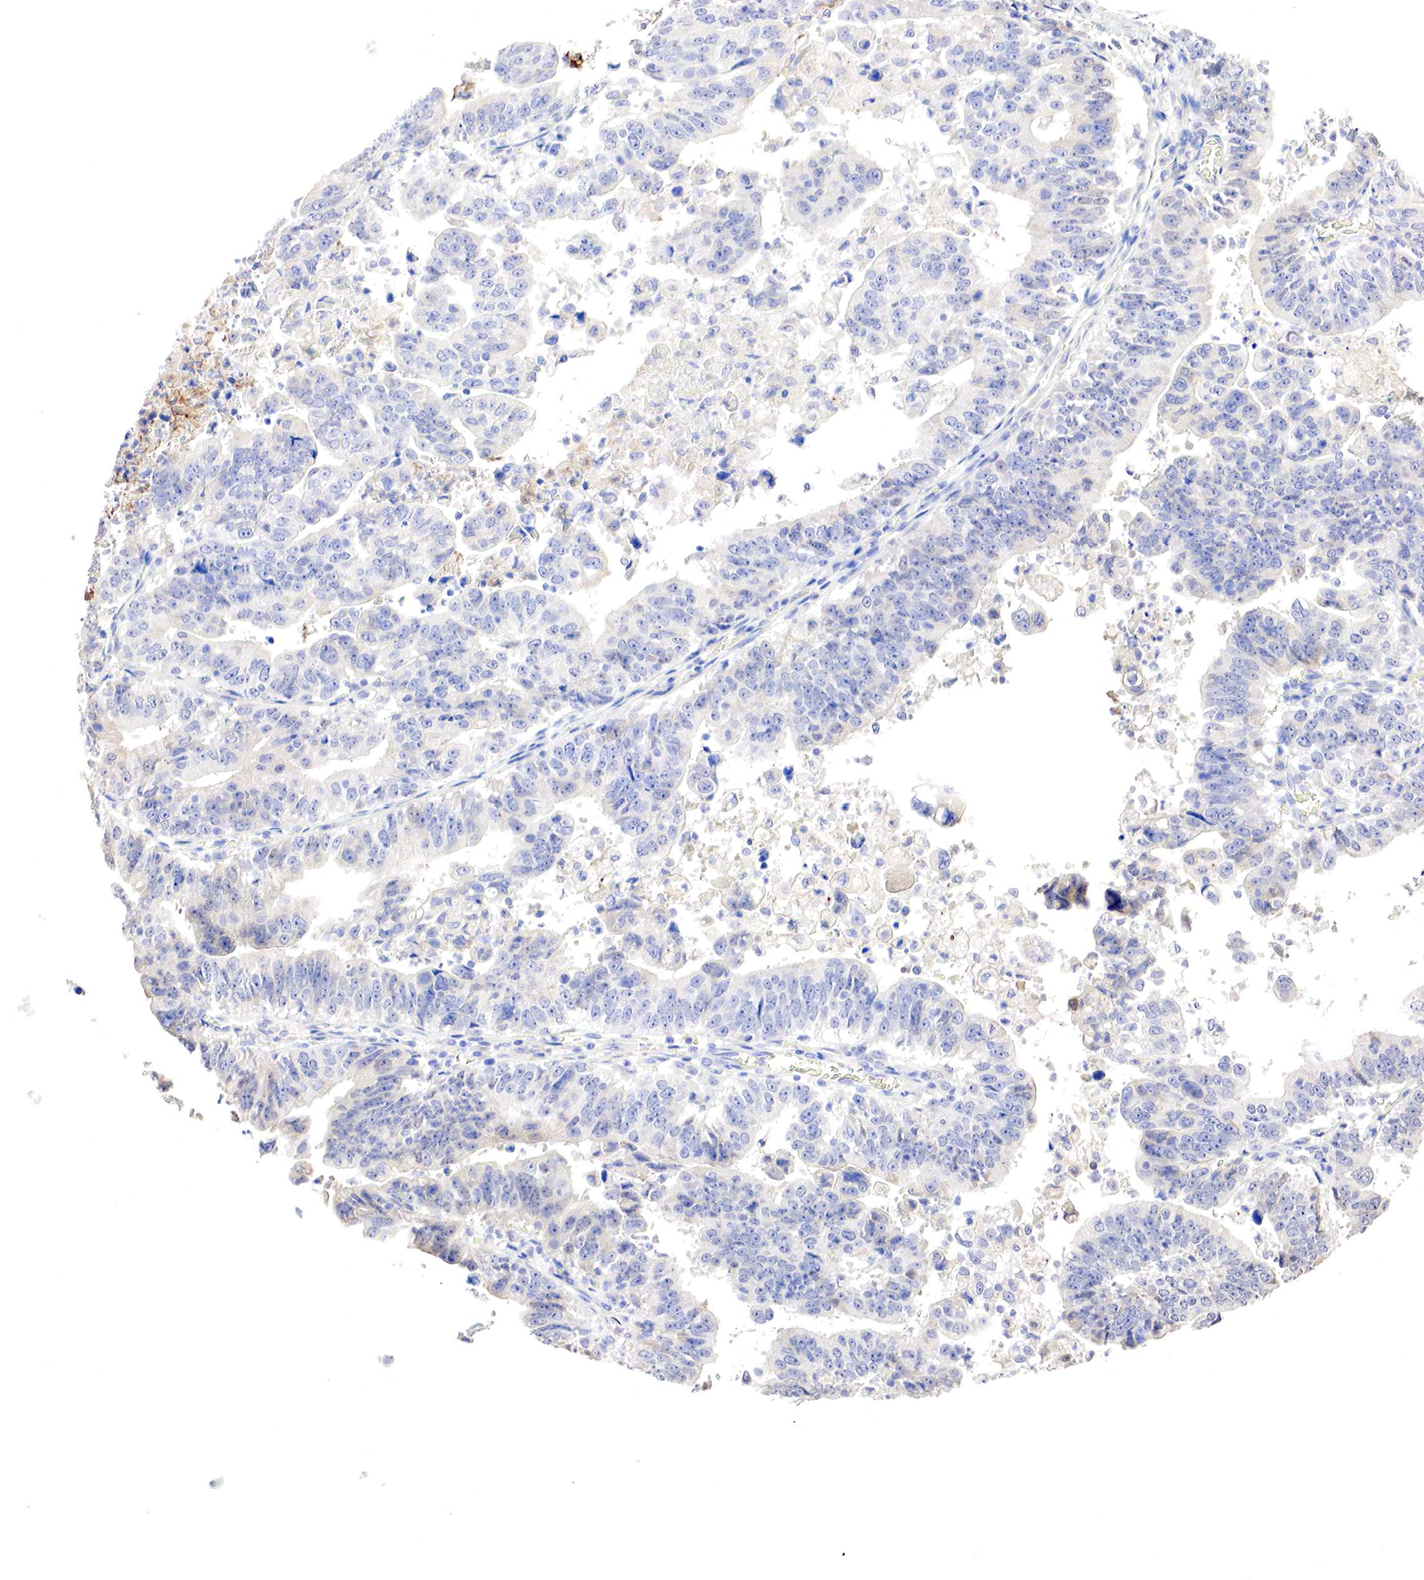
{"staining": {"intensity": "negative", "quantity": "none", "location": "none"}, "tissue": "stomach cancer", "cell_type": "Tumor cells", "image_type": "cancer", "snomed": [{"axis": "morphology", "description": "Adenocarcinoma, NOS"}, {"axis": "topography", "description": "Stomach, upper"}], "caption": "Protein analysis of stomach adenocarcinoma demonstrates no significant expression in tumor cells. (DAB (3,3'-diaminobenzidine) IHC with hematoxylin counter stain).", "gene": "GATA1", "patient": {"sex": "female", "age": 50}}